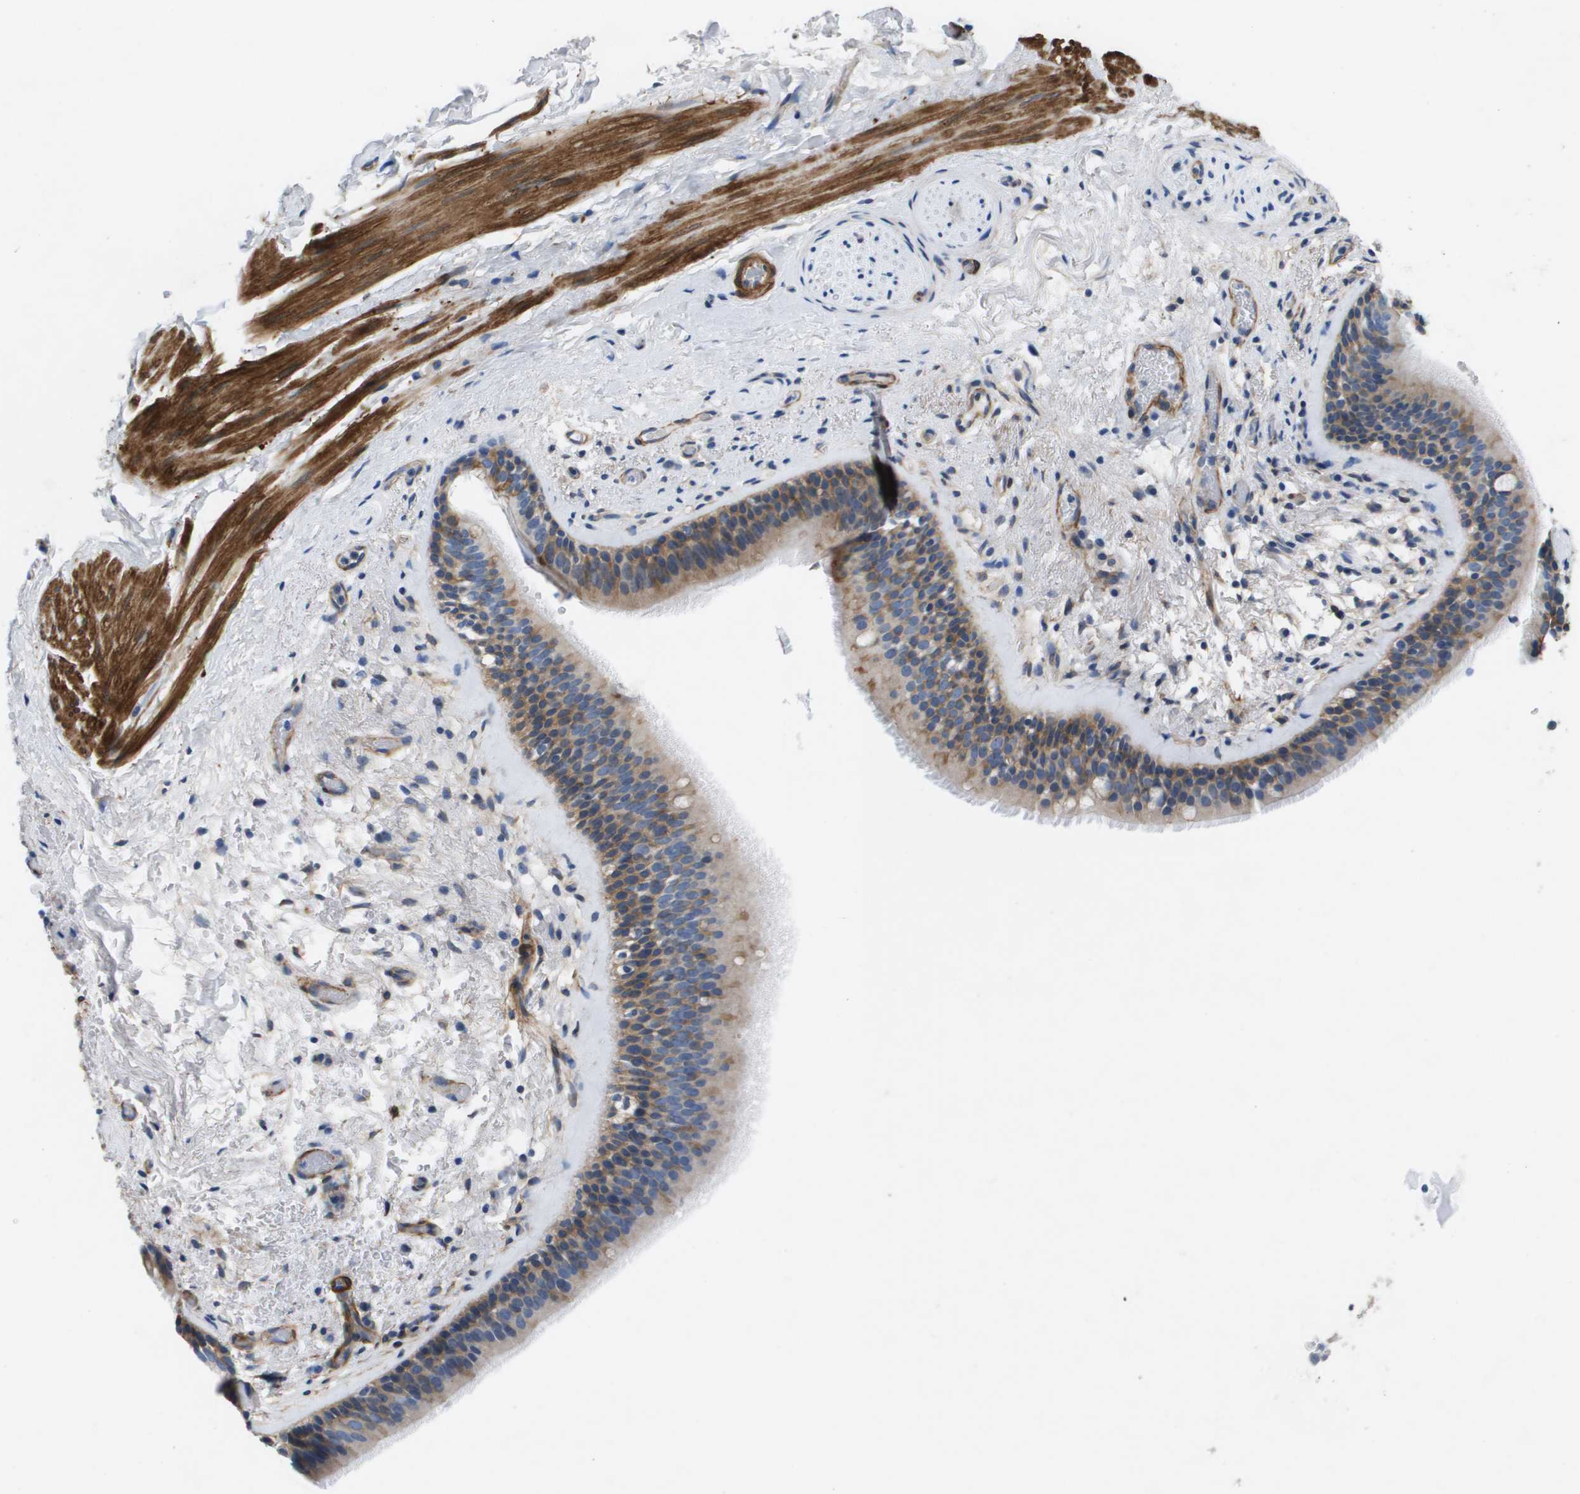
{"staining": {"intensity": "moderate", "quantity": "25%-75%", "location": "cytoplasmic/membranous"}, "tissue": "bronchus", "cell_type": "Respiratory epithelial cells", "image_type": "normal", "snomed": [{"axis": "morphology", "description": "Normal tissue, NOS"}, {"axis": "topography", "description": "Cartilage tissue"}], "caption": "Protein staining of normal bronchus displays moderate cytoplasmic/membranous expression in about 25%-75% of respiratory epithelial cells. (IHC, brightfield microscopy, high magnification).", "gene": "LPP", "patient": {"sex": "female", "age": 63}}